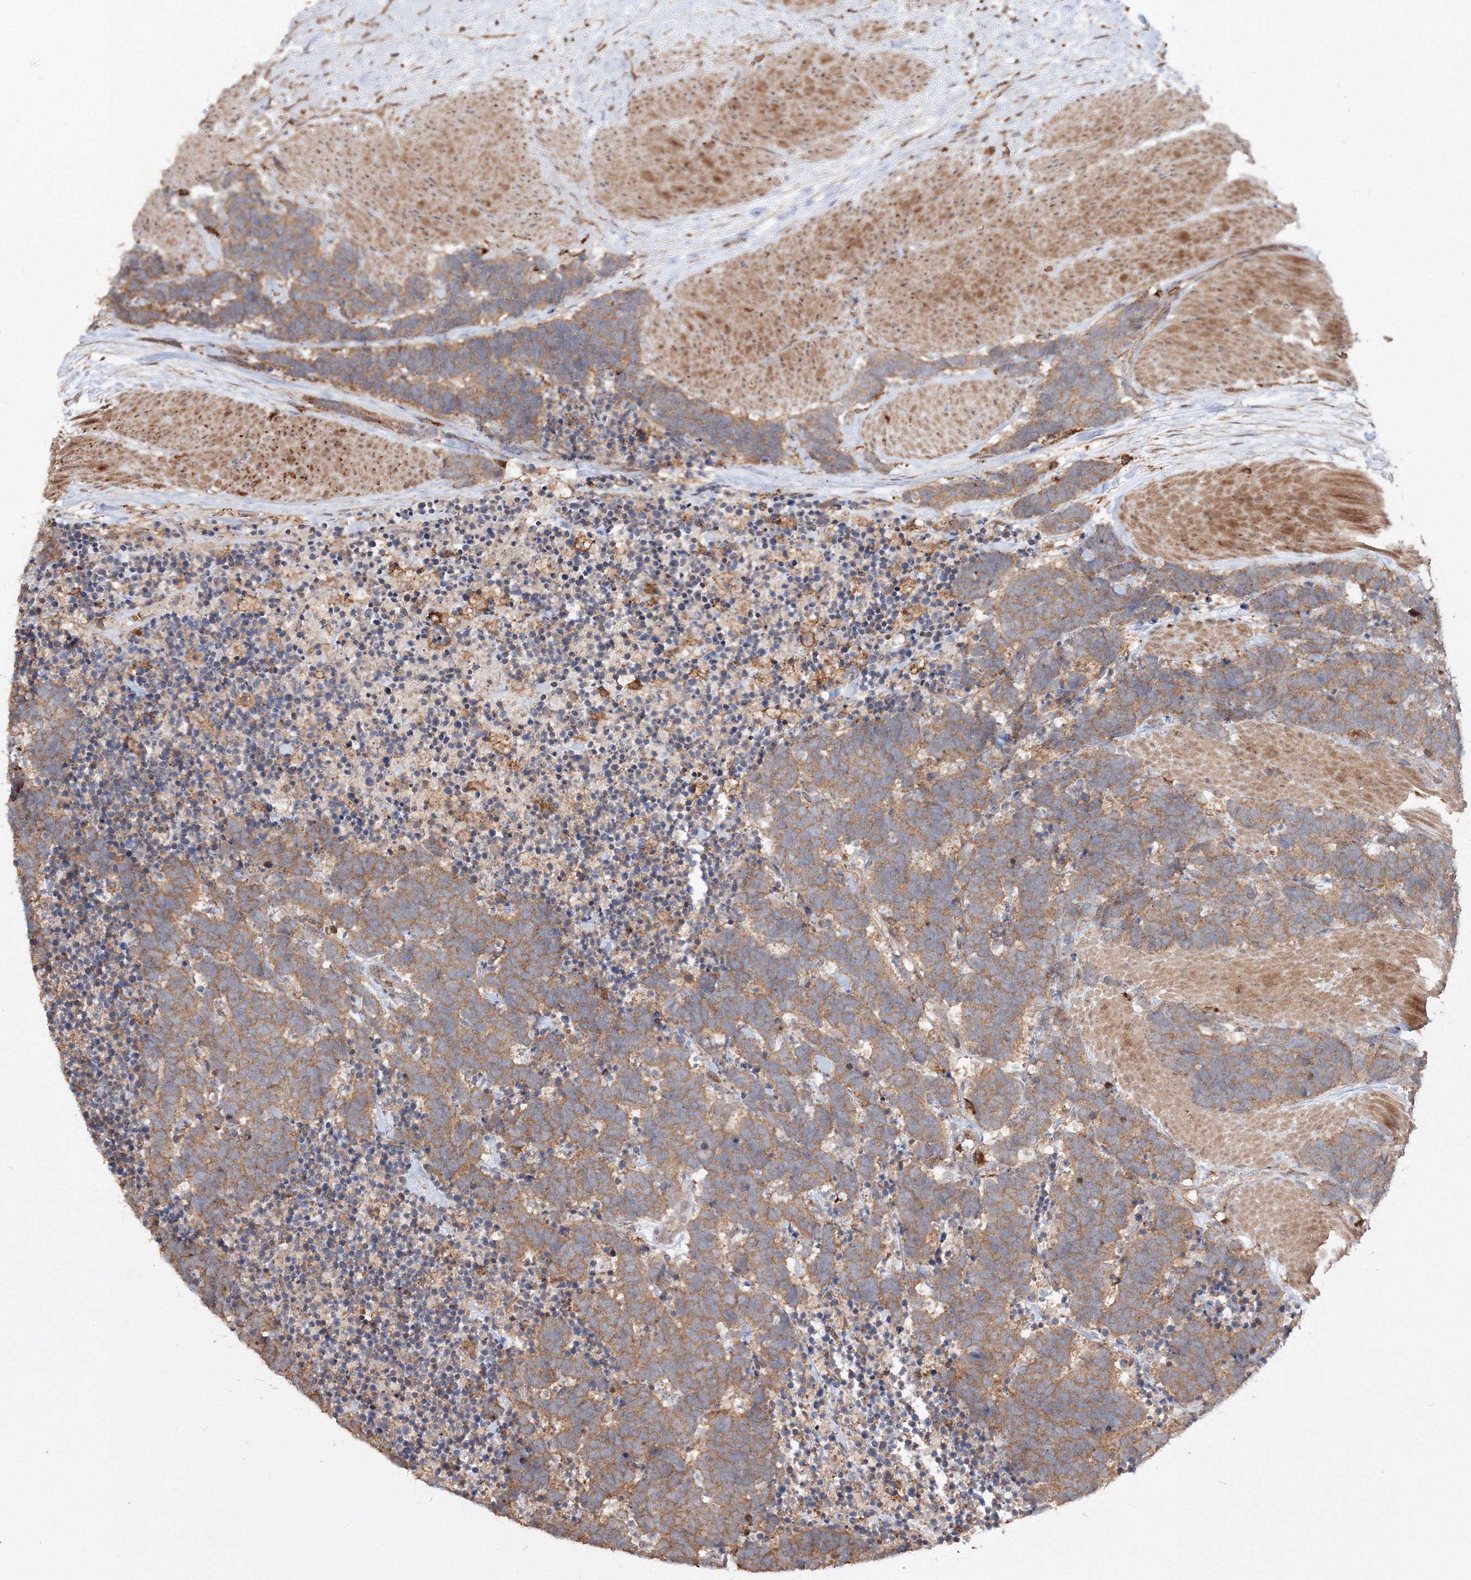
{"staining": {"intensity": "moderate", "quantity": ">75%", "location": "cytoplasmic/membranous"}, "tissue": "carcinoid", "cell_type": "Tumor cells", "image_type": "cancer", "snomed": [{"axis": "morphology", "description": "Carcinoma, NOS"}, {"axis": "morphology", "description": "Carcinoid, malignant, NOS"}, {"axis": "topography", "description": "Urinary bladder"}], "caption": "Protein expression analysis of carcinoma displays moderate cytoplasmic/membranous positivity in about >75% of tumor cells.", "gene": "DDO", "patient": {"sex": "male", "age": 57}}